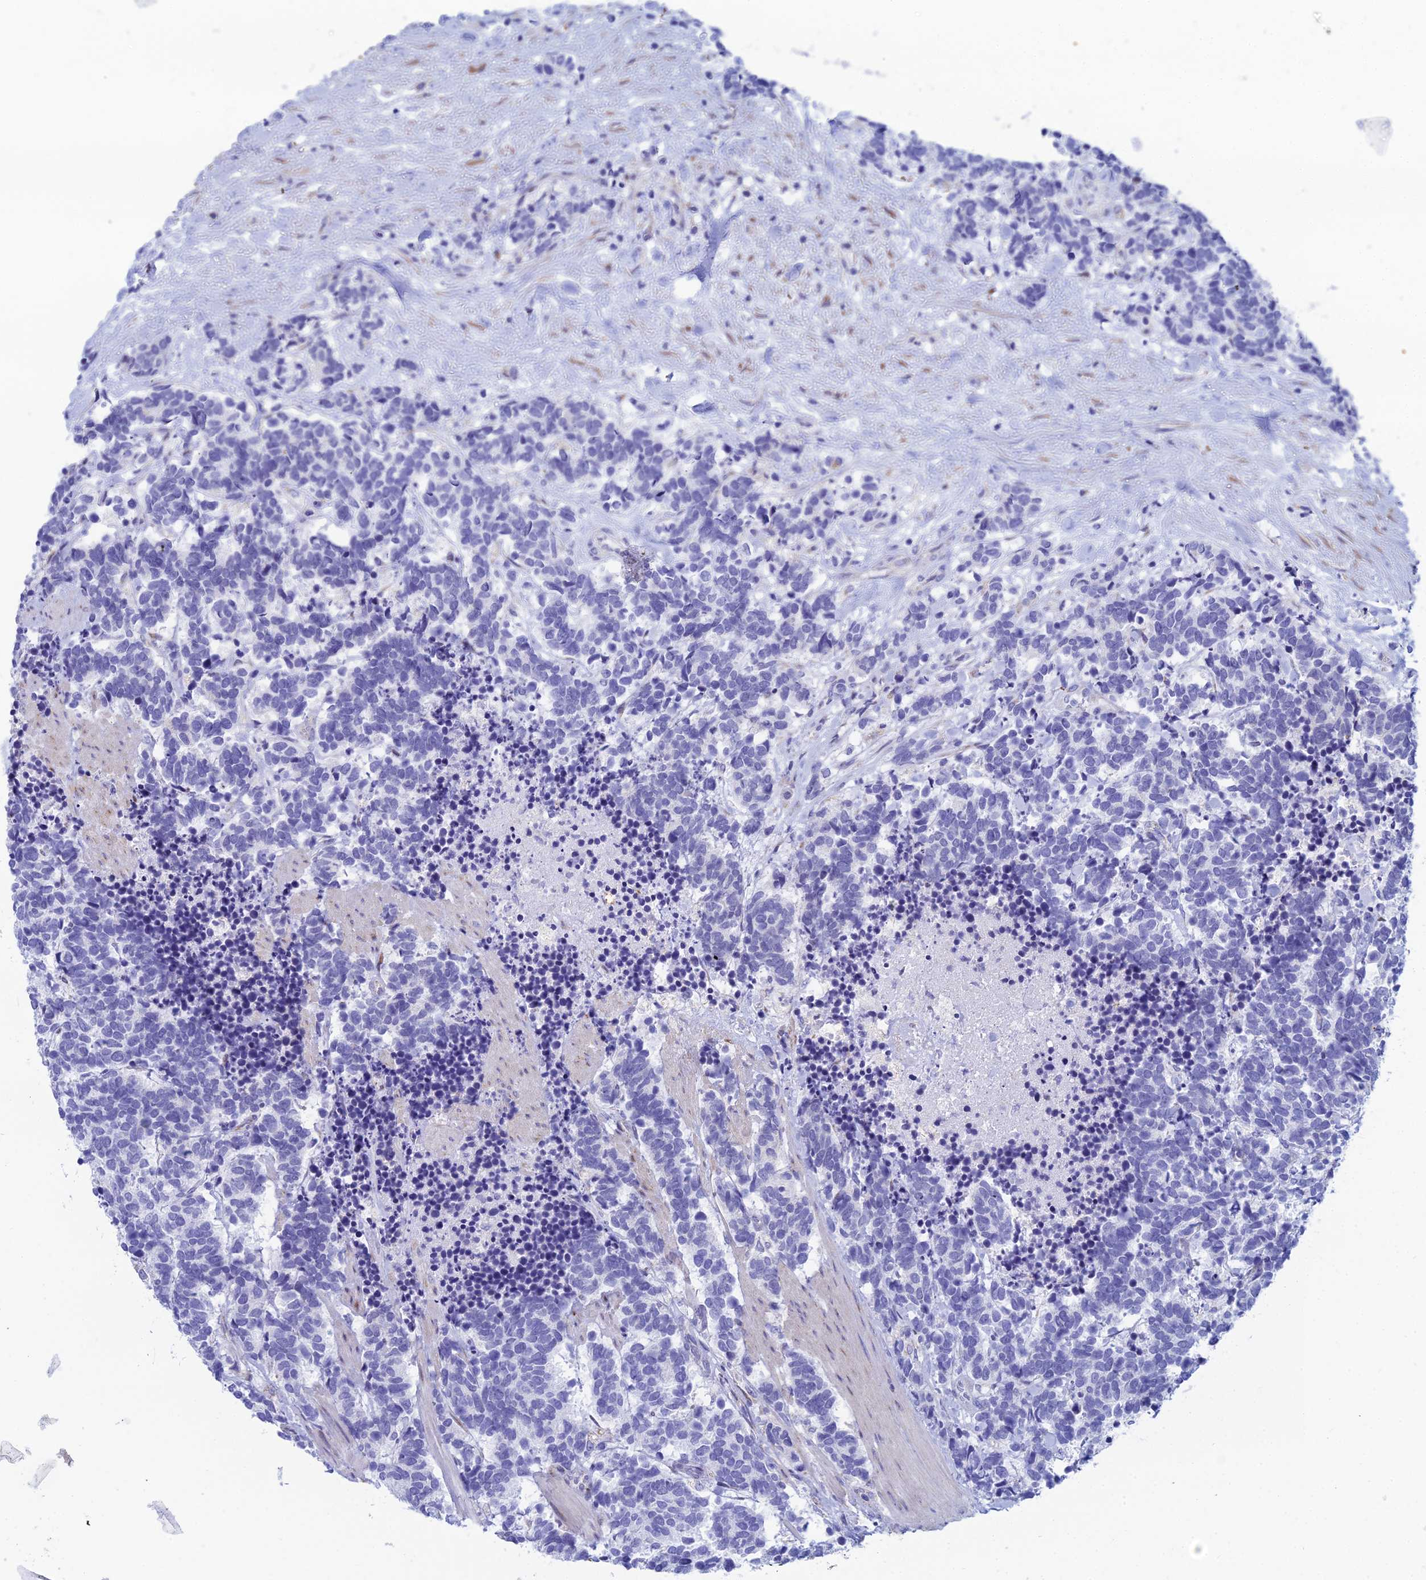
{"staining": {"intensity": "negative", "quantity": "none", "location": "none"}, "tissue": "carcinoid", "cell_type": "Tumor cells", "image_type": "cancer", "snomed": [{"axis": "morphology", "description": "Carcinoma, NOS"}, {"axis": "morphology", "description": "Carcinoid, malignant, NOS"}, {"axis": "topography", "description": "Prostate"}], "caption": "Tumor cells show no significant expression in carcinoid.", "gene": "CFAP210", "patient": {"sex": "male", "age": 57}}